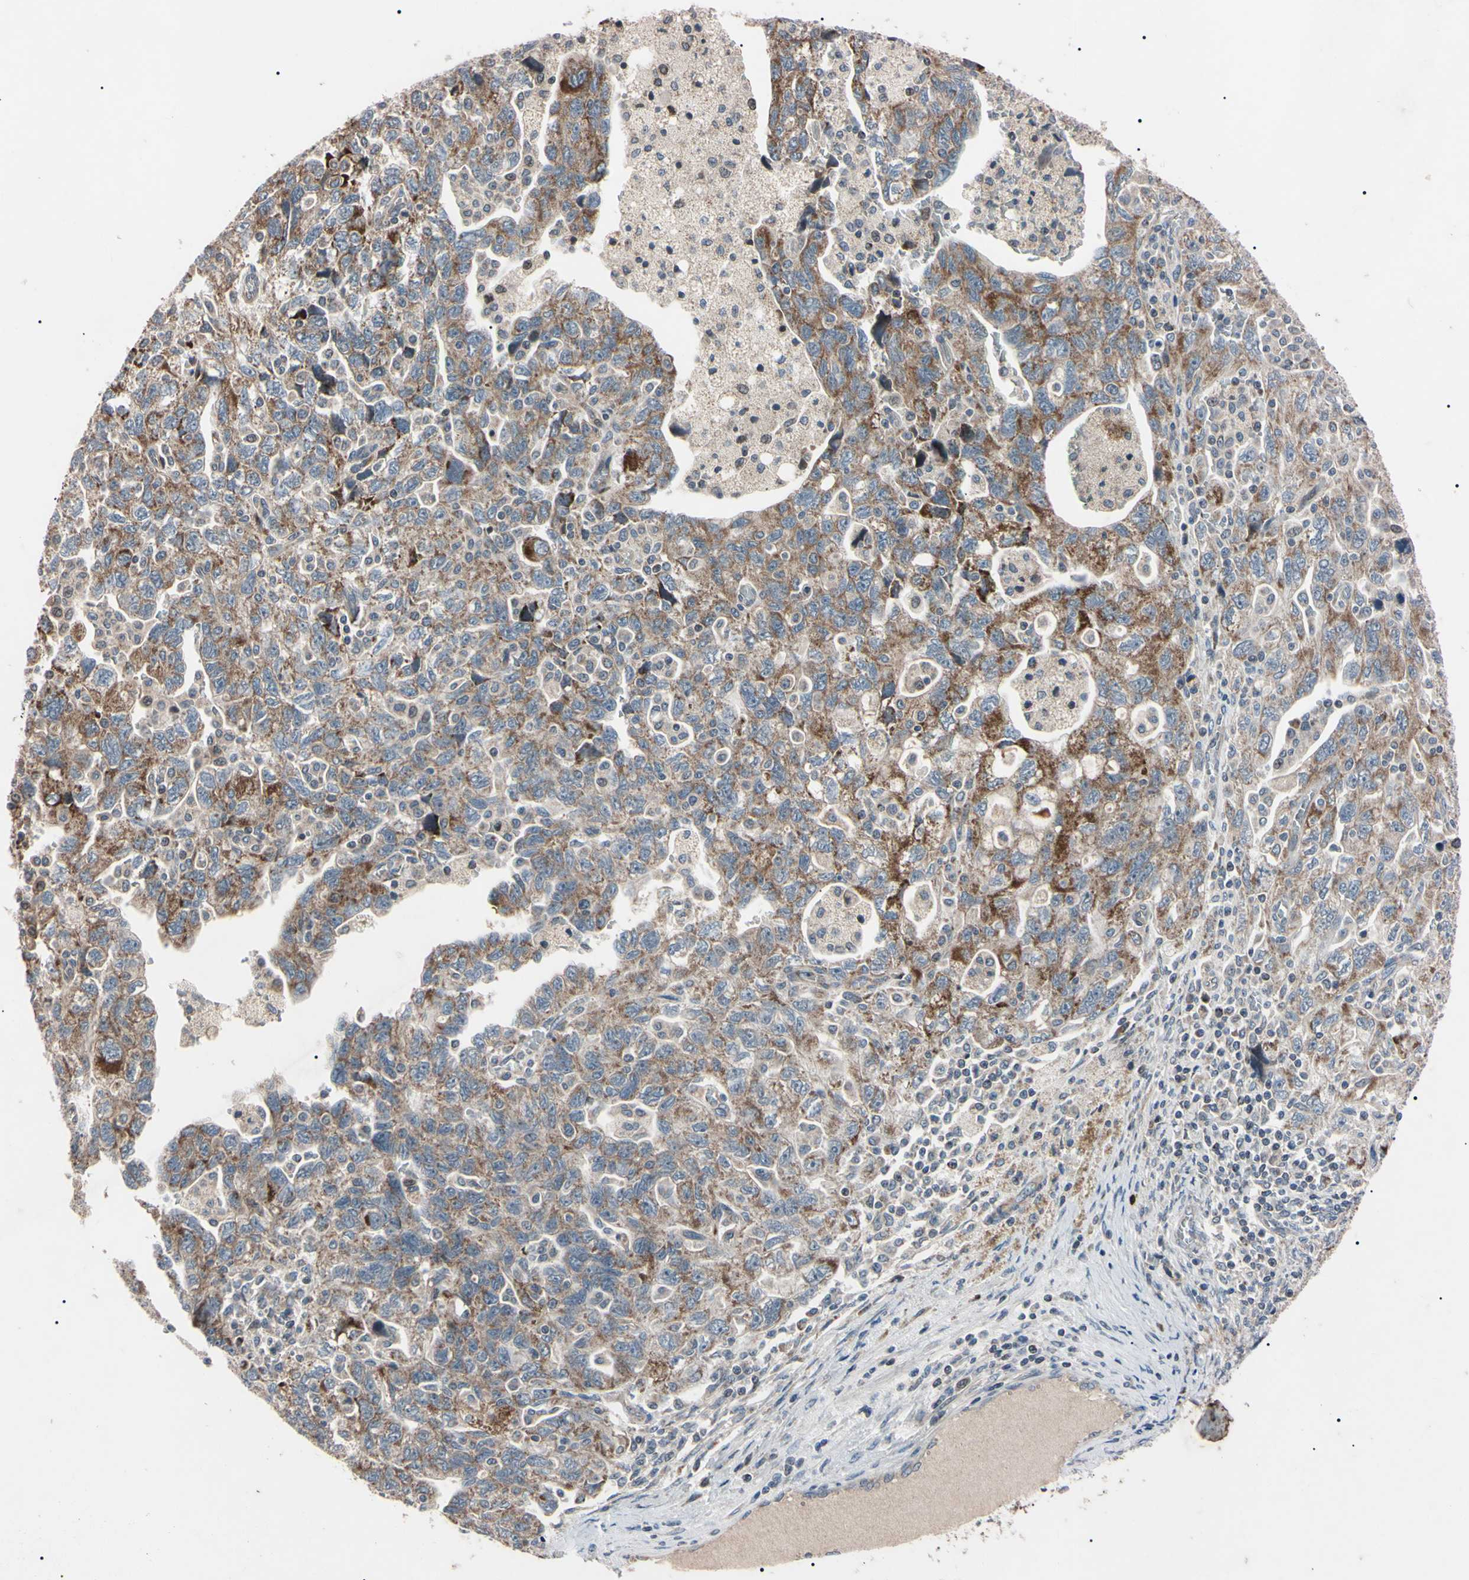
{"staining": {"intensity": "moderate", "quantity": ">75%", "location": "cytoplasmic/membranous"}, "tissue": "ovarian cancer", "cell_type": "Tumor cells", "image_type": "cancer", "snomed": [{"axis": "morphology", "description": "Carcinoma, NOS"}, {"axis": "morphology", "description": "Cystadenocarcinoma, serous, NOS"}, {"axis": "topography", "description": "Ovary"}], "caption": "A brown stain shows moderate cytoplasmic/membranous staining of a protein in human ovarian cancer (carcinoma) tumor cells.", "gene": "TNFRSF1A", "patient": {"sex": "female", "age": 69}}